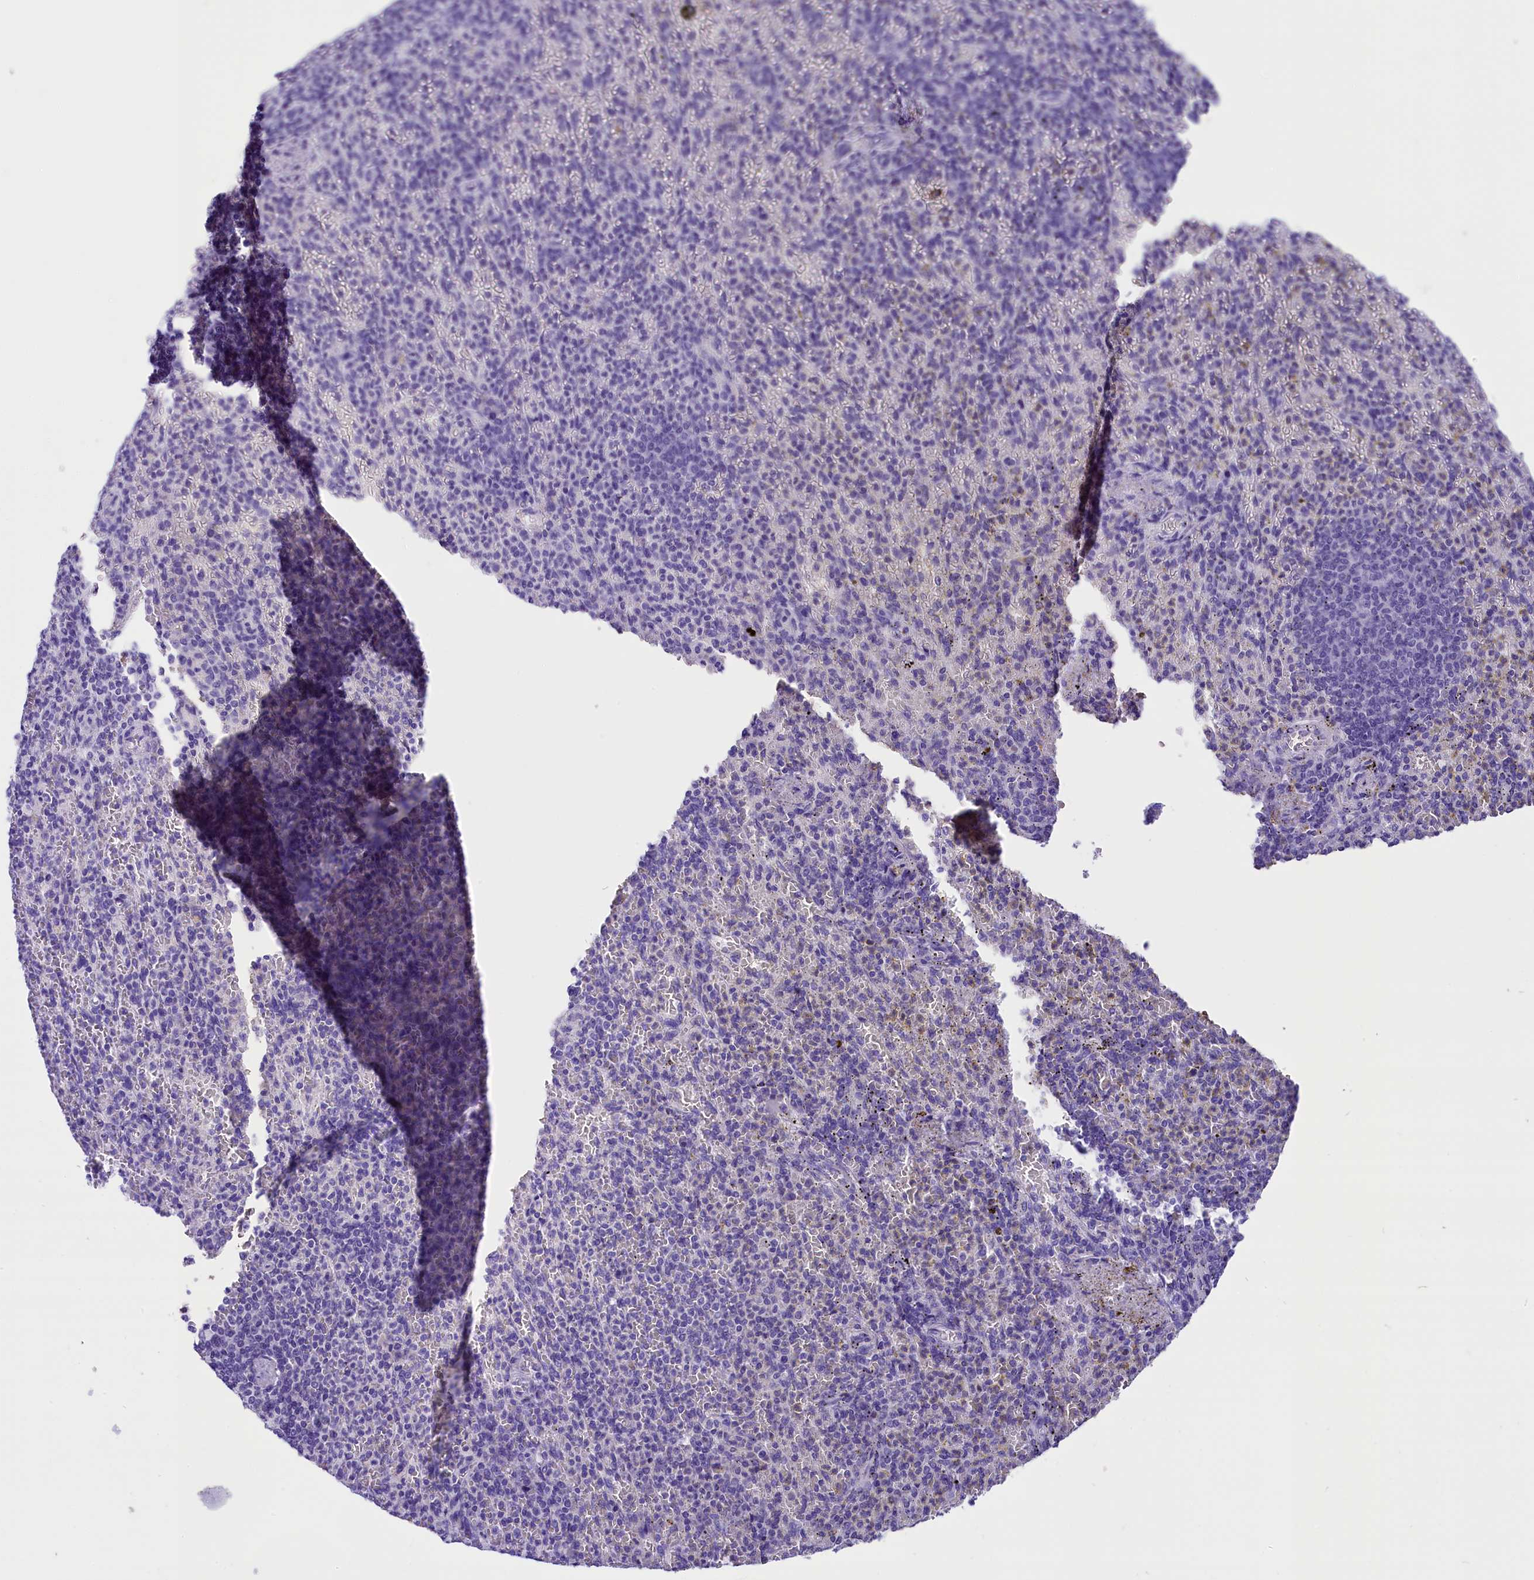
{"staining": {"intensity": "negative", "quantity": "none", "location": "none"}, "tissue": "spleen", "cell_type": "Cells in red pulp", "image_type": "normal", "snomed": [{"axis": "morphology", "description": "Normal tissue, NOS"}, {"axis": "topography", "description": "Spleen"}], "caption": "Photomicrograph shows no protein staining in cells in red pulp of benign spleen. (Stains: DAB immunohistochemistry (IHC) with hematoxylin counter stain, Microscopy: brightfield microscopy at high magnification).", "gene": "SKIDA1", "patient": {"sex": "female", "age": 74}}